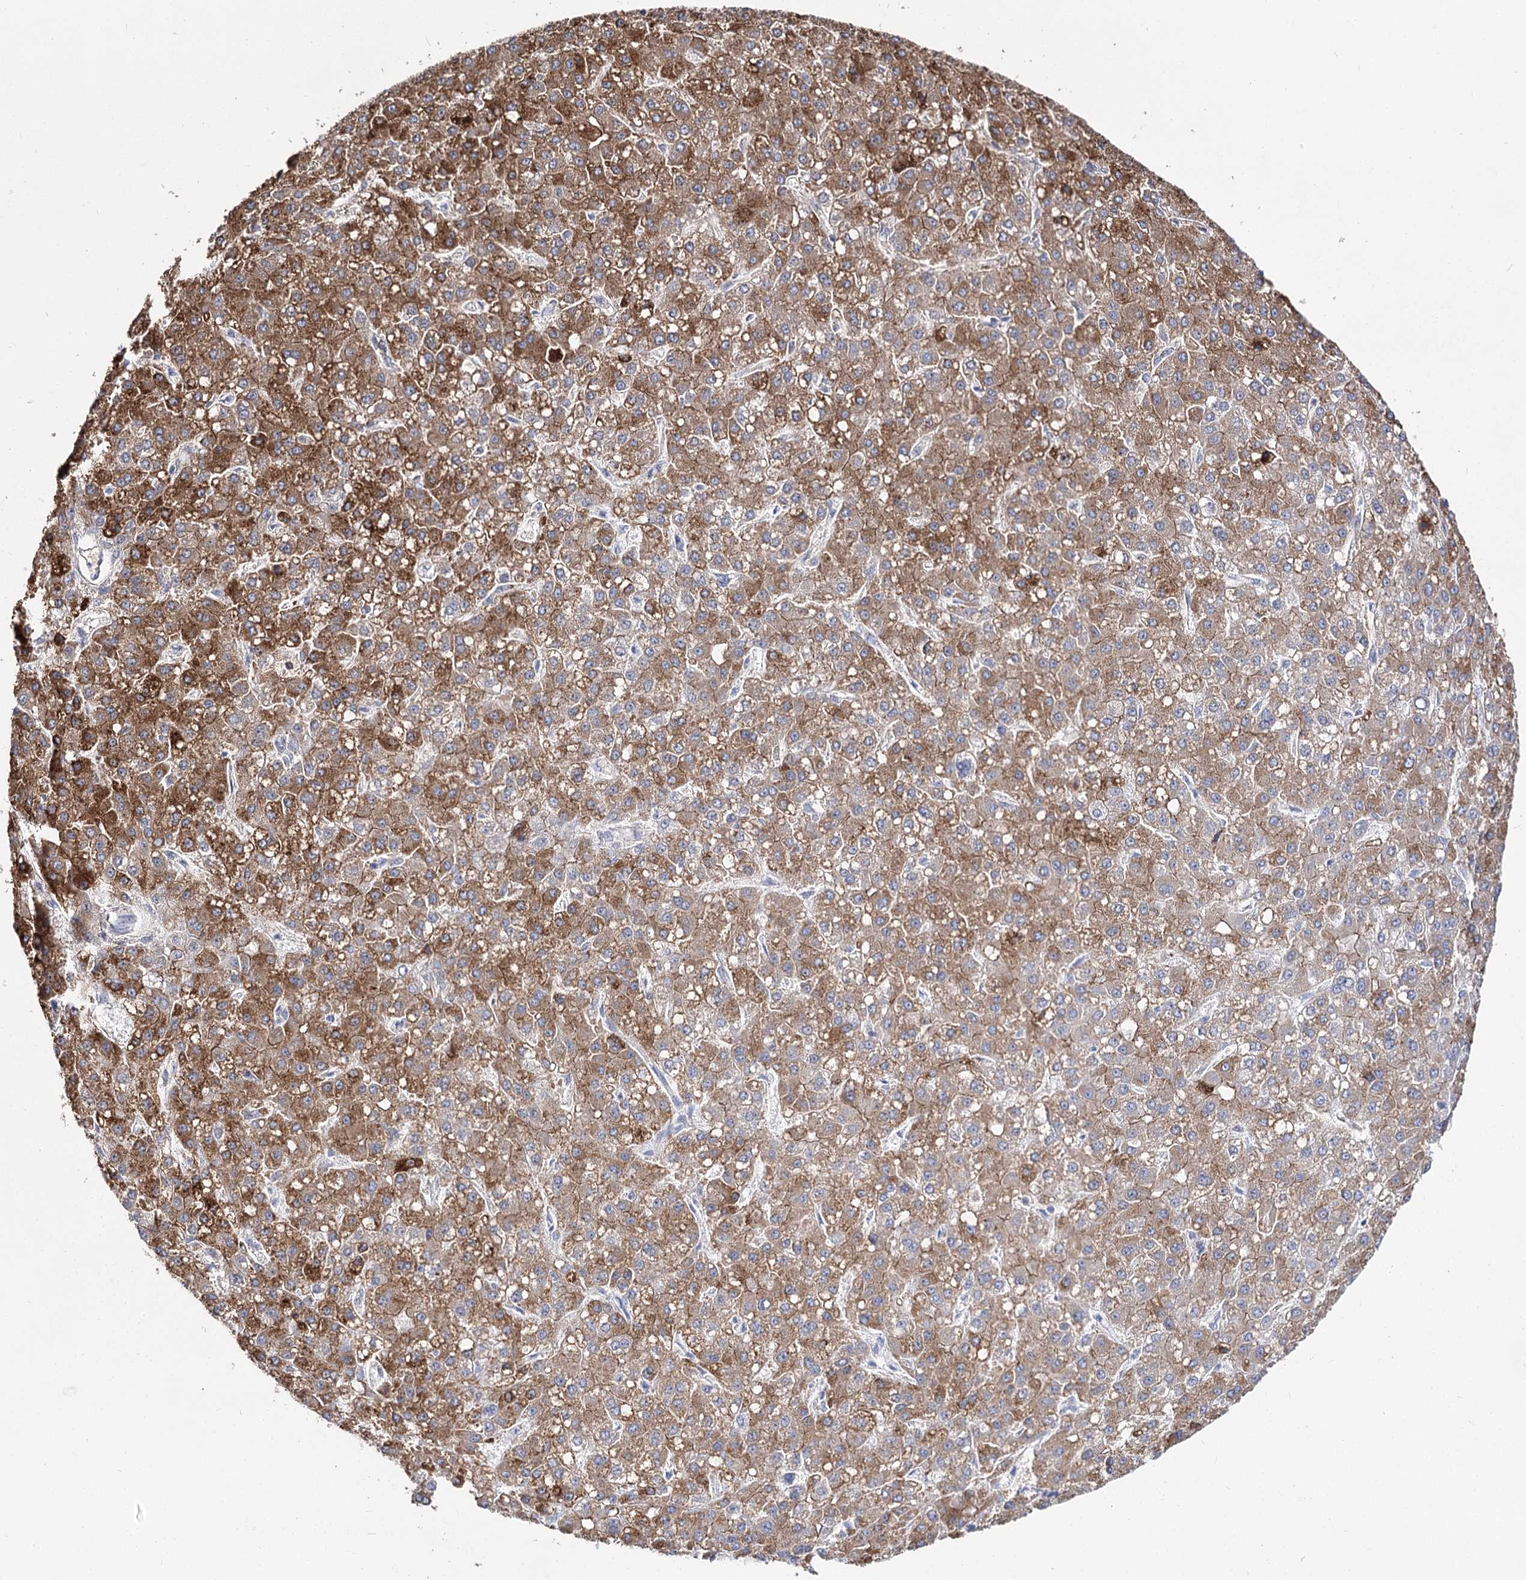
{"staining": {"intensity": "moderate", "quantity": ">75%", "location": "cytoplasmic/membranous"}, "tissue": "liver cancer", "cell_type": "Tumor cells", "image_type": "cancer", "snomed": [{"axis": "morphology", "description": "Carcinoma, Hepatocellular, NOS"}, {"axis": "topography", "description": "Liver"}], "caption": "A high-resolution image shows IHC staining of liver hepatocellular carcinoma, which displays moderate cytoplasmic/membranous staining in approximately >75% of tumor cells.", "gene": "NRAP", "patient": {"sex": "male", "age": 67}}